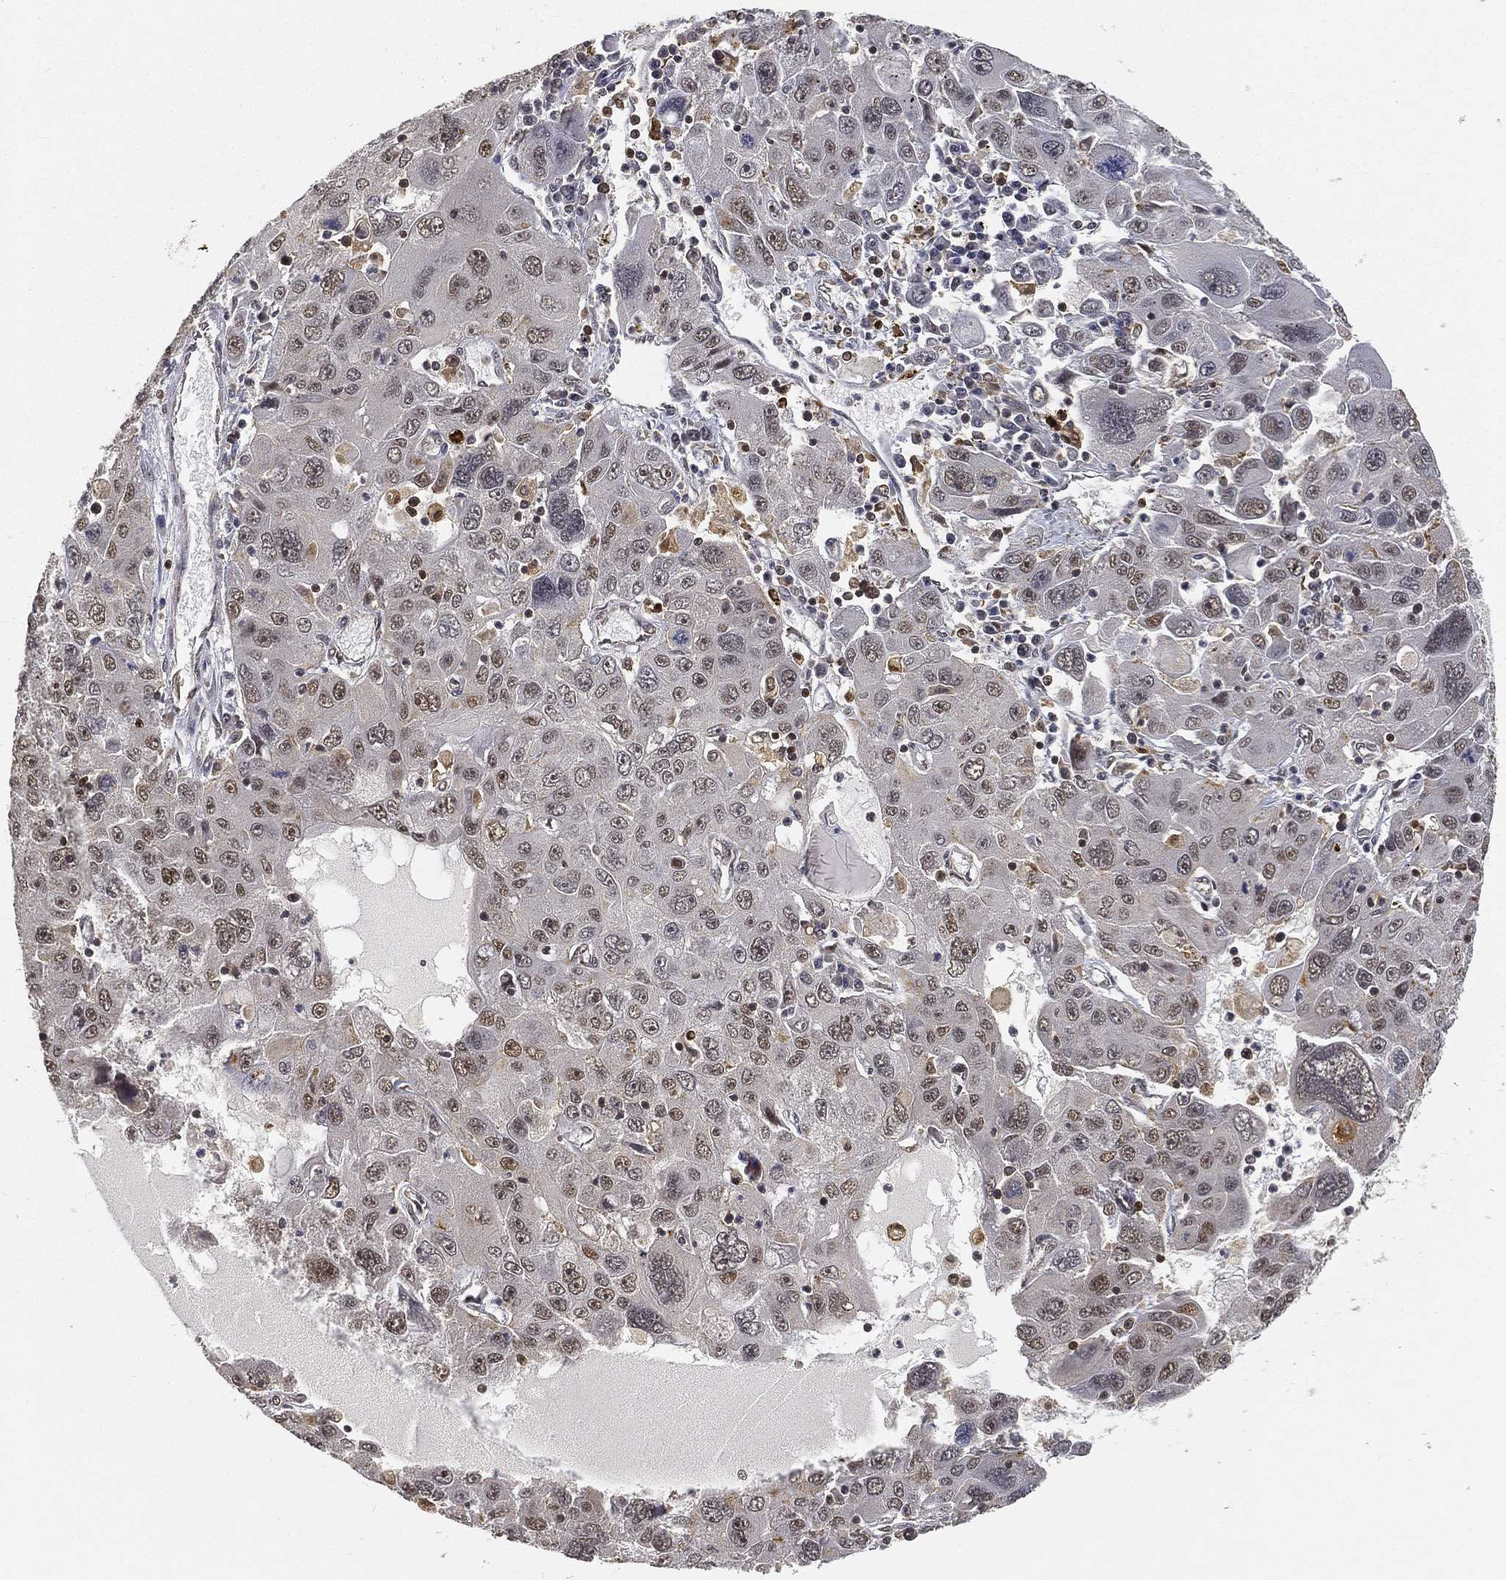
{"staining": {"intensity": "negative", "quantity": "none", "location": "none"}, "tissue": "stomach cancer", "cell_type": "Tumor cells", "image_type": "cancer", "snomed": [{"axis": "morphology", "description": "Adenocarcinoma, NOS"}, {"axis": "topography", "description": "Stomach"}], "caption": "This is an immunohistochemistry (IHC) micrograph of stomach cancer (adenocarcinoma). There is no staining in tumor cells.", "gene": "WDR26", "patient": {"sex": "male", "age": 56}}